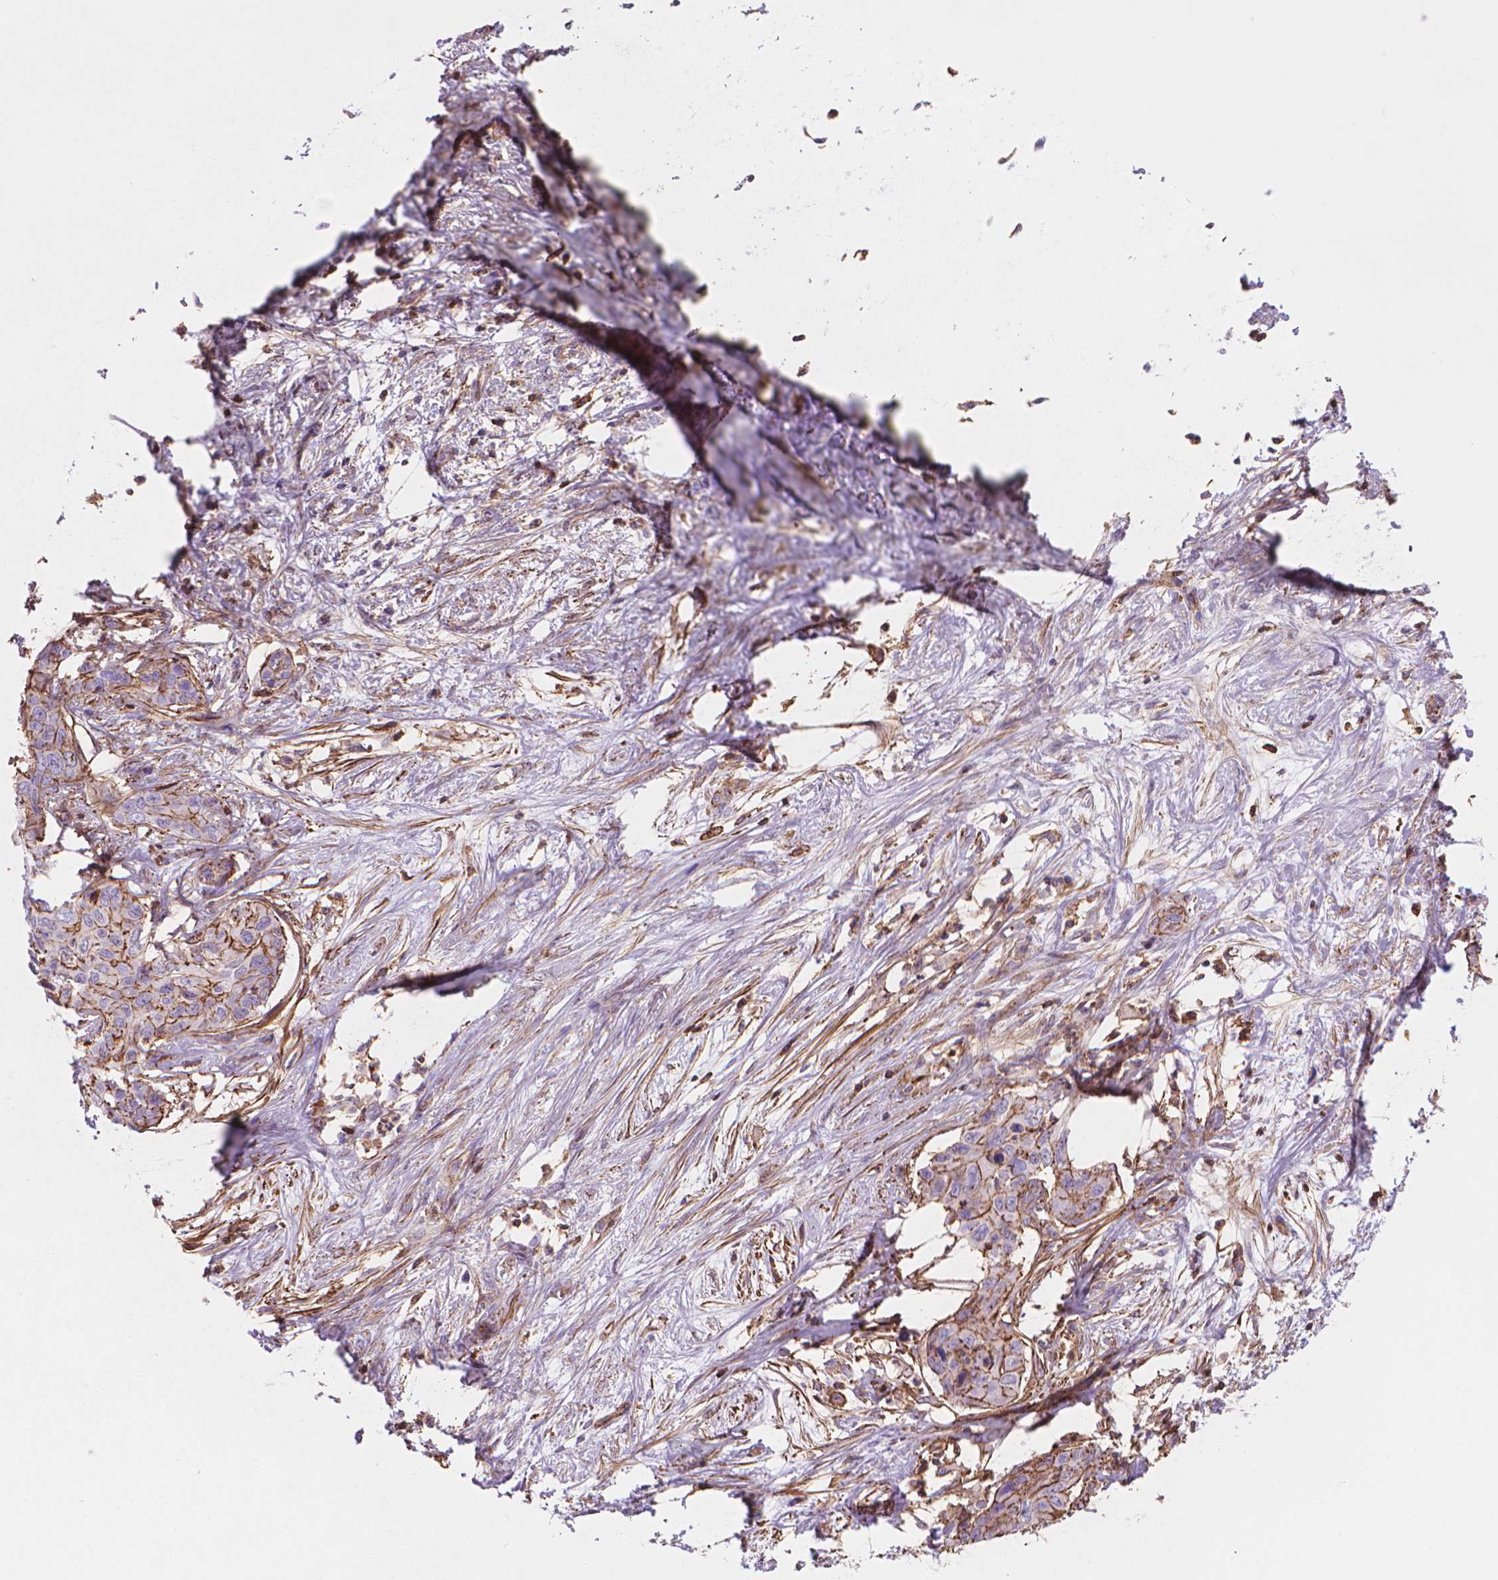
{"staining": {"intensity": "strong", "quantity": "<25%", "location": "cytoplasmic/membranous"}, "tissue": "liver cancer", "cell_type": "Tumor cells", "image_type": "cancer", "snomed": [{"axis": "morphology", "description": "Cholangiocarcinoma"}, {"axis": "topography", "description": "Liver"}], "caption": "Immunohistochemistry (DAB) staining of human liver cancer (cholangiocarcinoma) shows strong cytoplasmic/membranous protein expression in approximately <25% of tumor cells. Immunohistochemistry (ihc) stains the protein of interest in brown and the nuclei are stained blue.", "gene": "PATJ", "patient": {"sex": "female", "age": 65}}